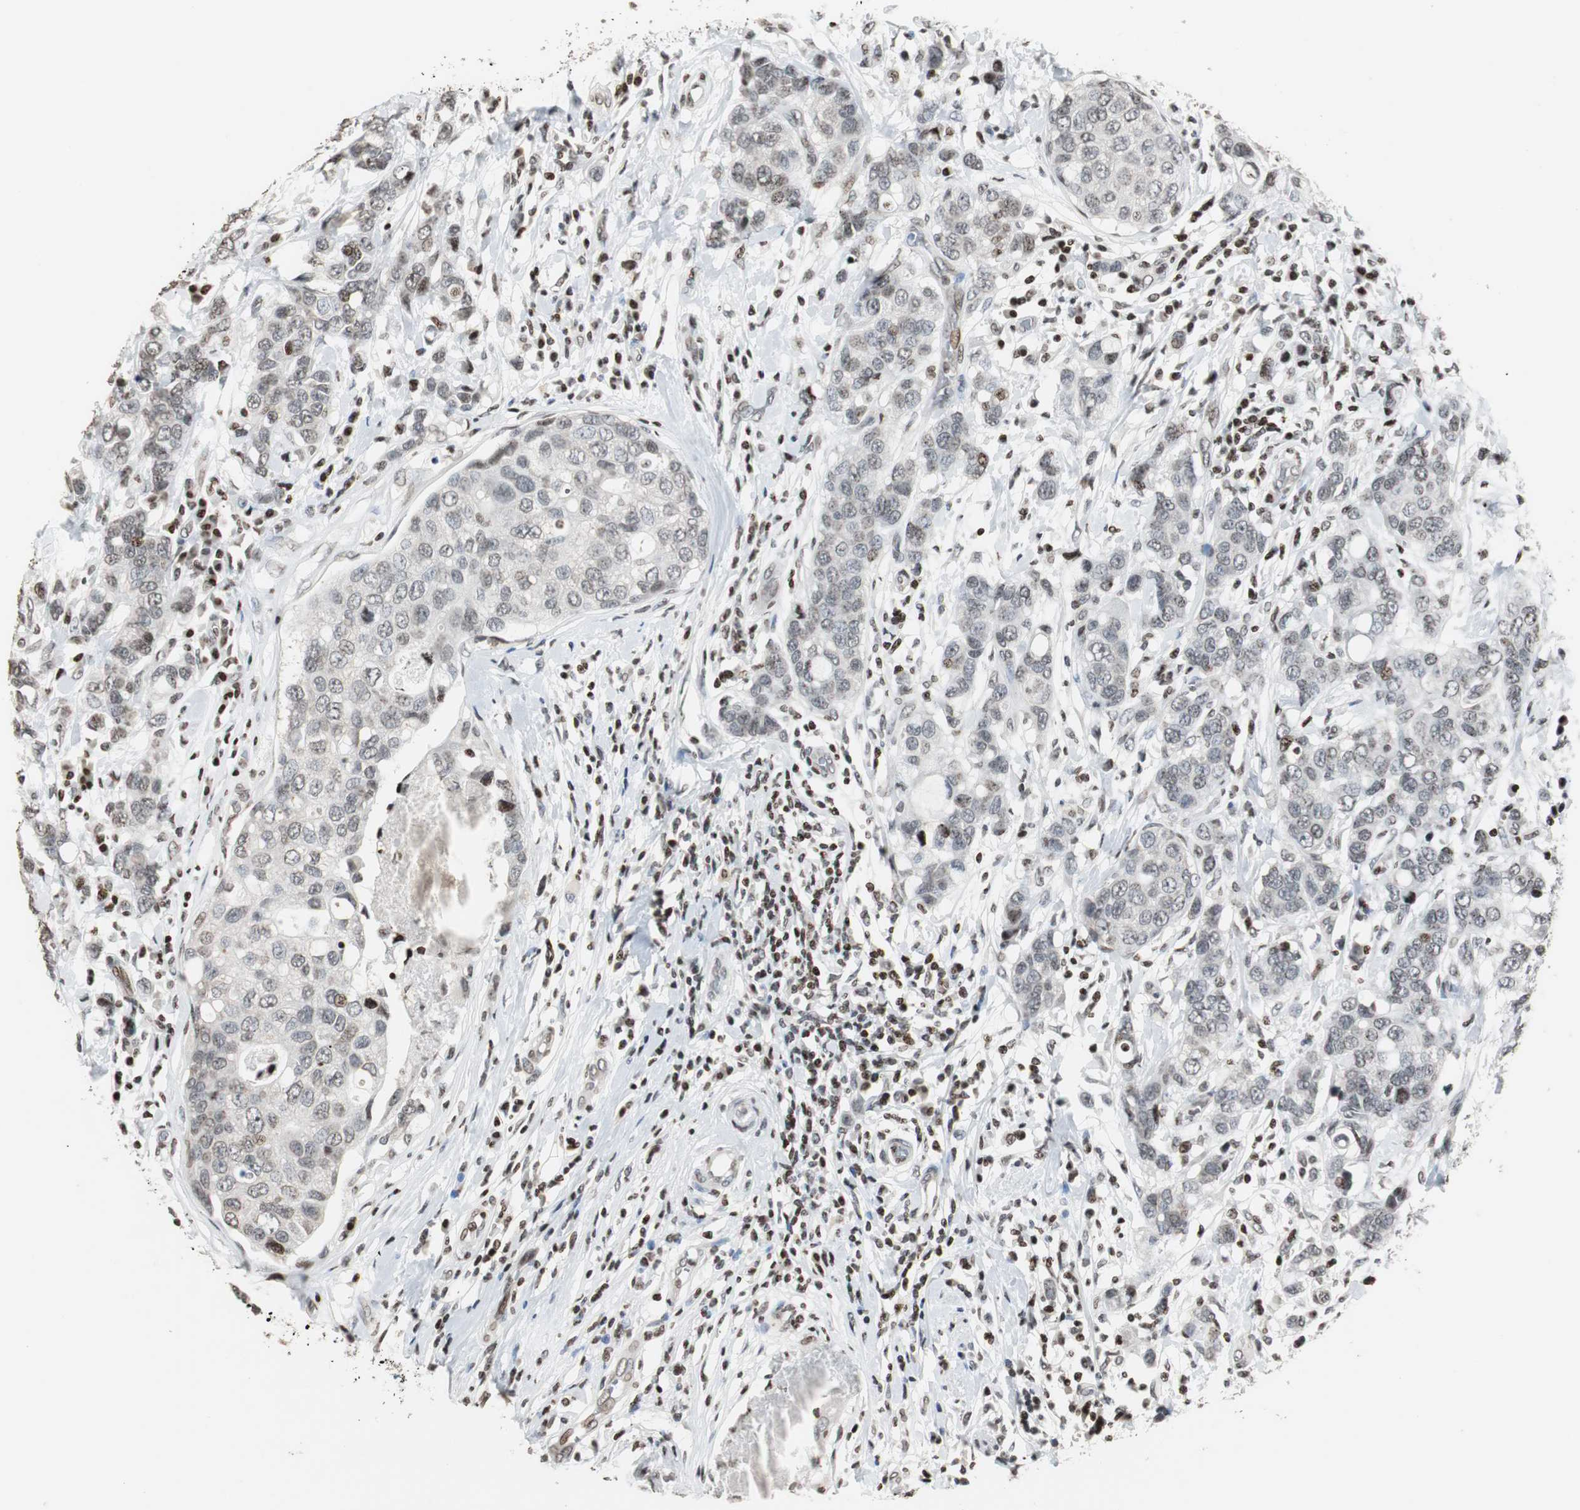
{"staining": {"intensity": "weak", "quantity": ">75%", "location": "nuclear"}, "tissue": "breast cancer", "cell_type": "Tumor cells", "image_type": "cancer", "snomed": [{"axis": "morphology", "description": "Duct carcinoma"}, {"axis": "topography", "description": "Breast"}], "caption": "This is a photomicrograph of immunohistochemistry (IHC) staining of breast infiltrating ductal carcinoma, which shows weak positivity in the nuclear of tumor cells.", "gene": "PAXIP1", "patient": {"sex": "female", "age": 27}}